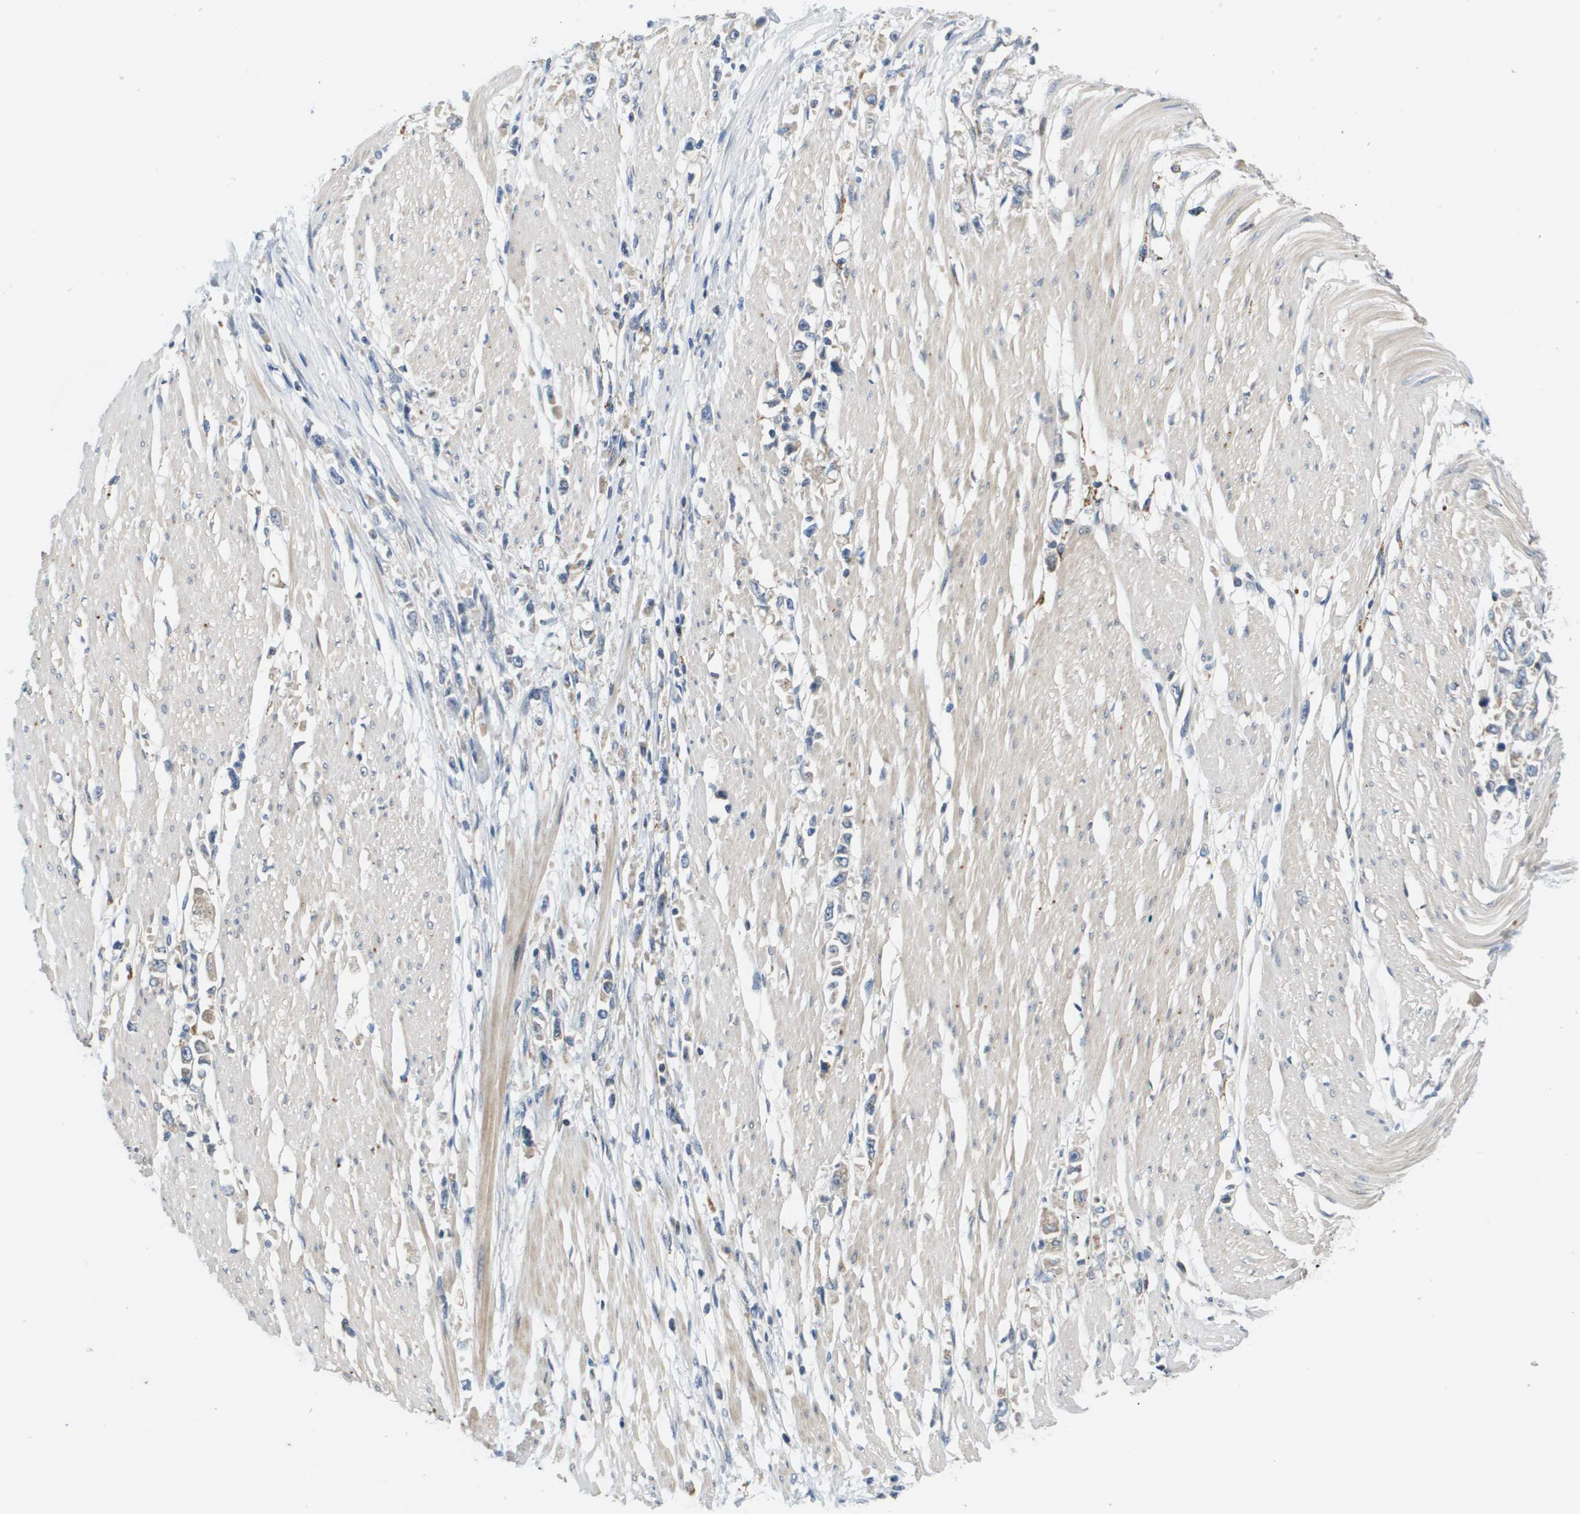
{"staining": {"intensity": "weak", "quantity": "25%-75%", "location": "cytoplasmic/membranous"}, "tissue": "stomach cancer", "cell_type": "Tumor cells", "image_type": "cancer", "snomed": [{"axis": "morphology", "description": "Adenocarcinoma, NOS"}, {"axis": "topography", "description": "Stomach"}], "caption": "Immunohistochemistry histopathology image of human stomach adenocarcinoma stained for a protein (brown), which exhibits low levels of weak cytoplasmic/membranous positivity in about 25%-75% of tumor cells.", "gene": "SLC25A20", "patient": {"sex": "female", "age": 59}}